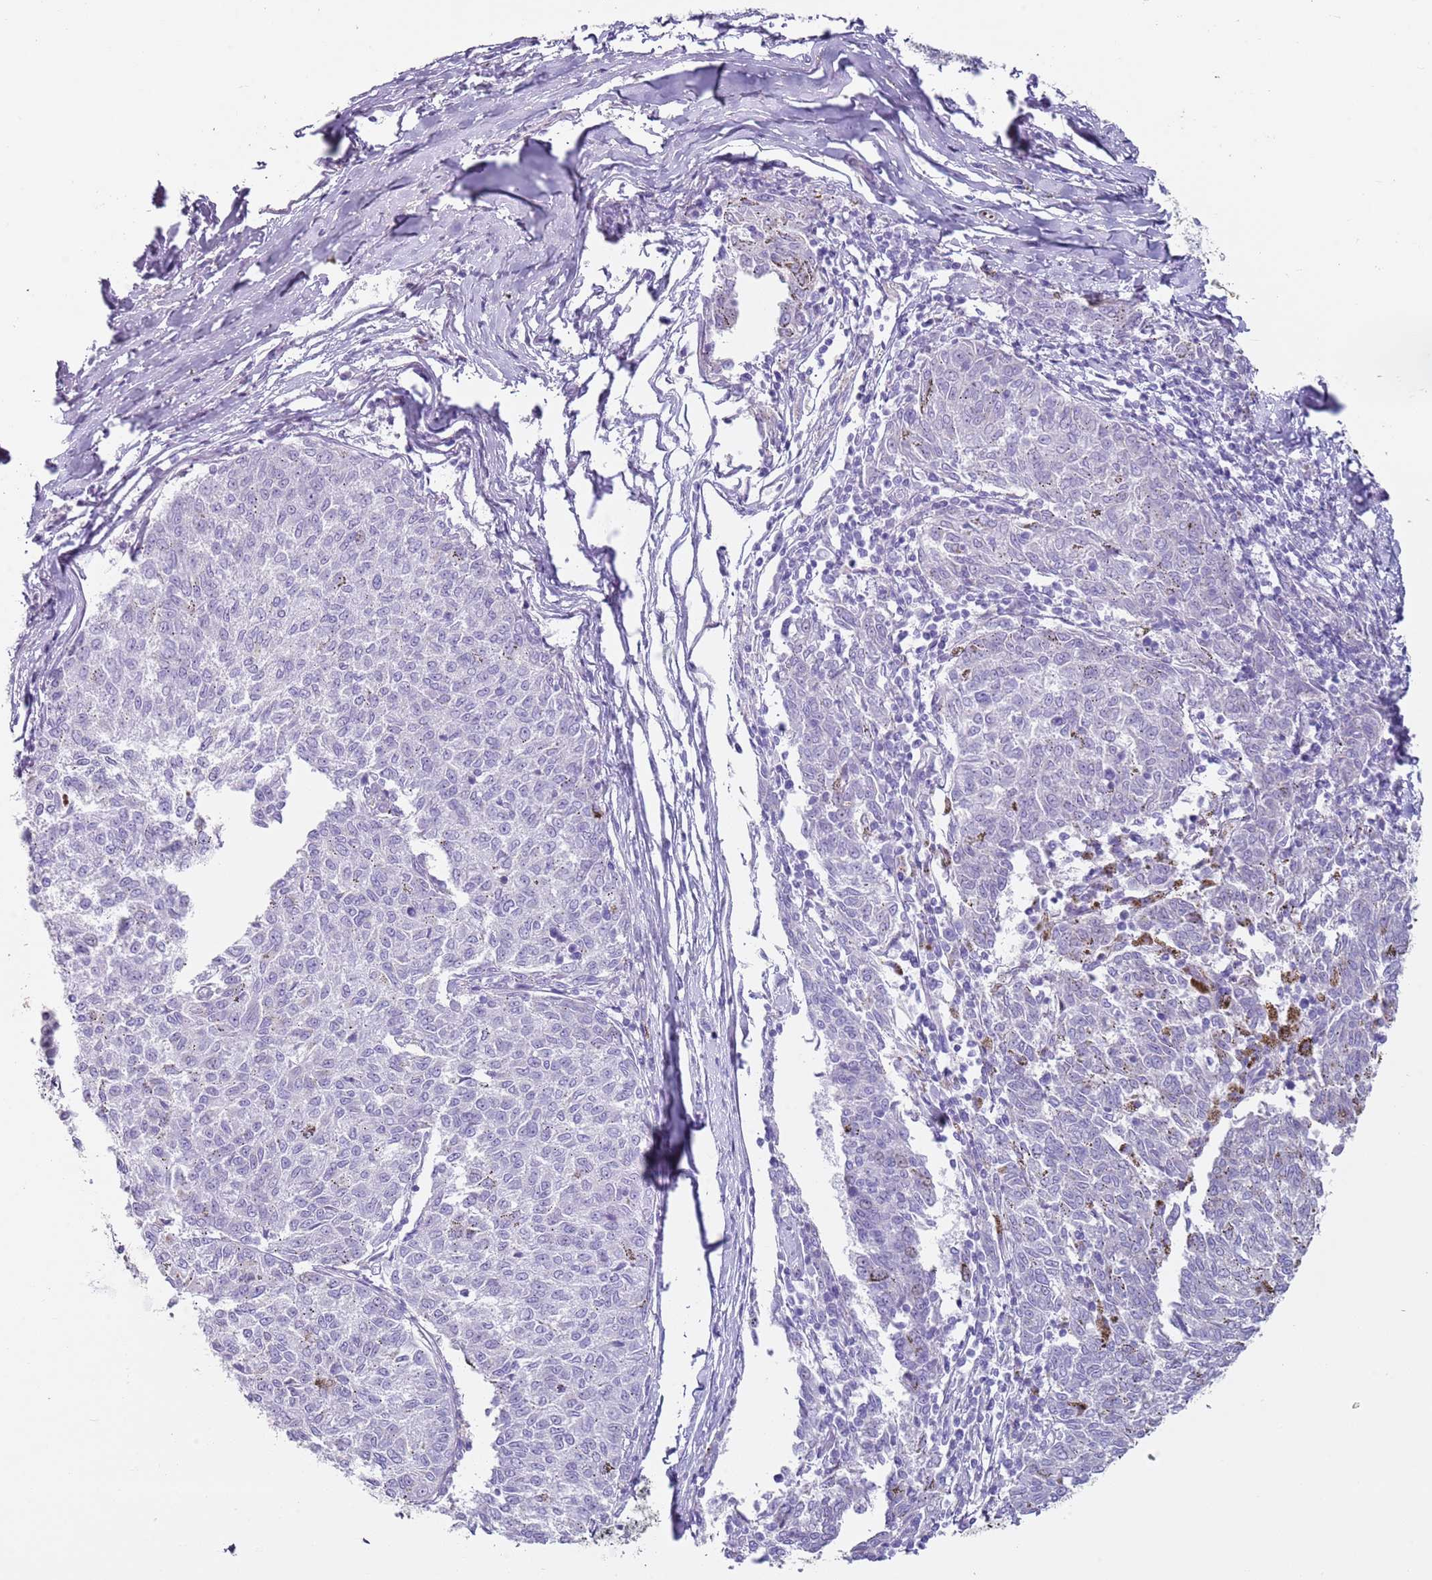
{"staining": {"intensity": "negative", "quantity": "none", "location": "none"}, "tissue": "melanoma", "cell_type": "Tumor cells", "image_type": "cancer", "snomed": [{"axis": "morphology", "description": "Malignant melanoma, NOS"}, {"axis": "topography", "description": "Skin"}], "caption": "Tumor cells are negative for protein expression in human malignant melanoma.", "gene": "CD177", "patient": {"sex": "female", "age": 72}}